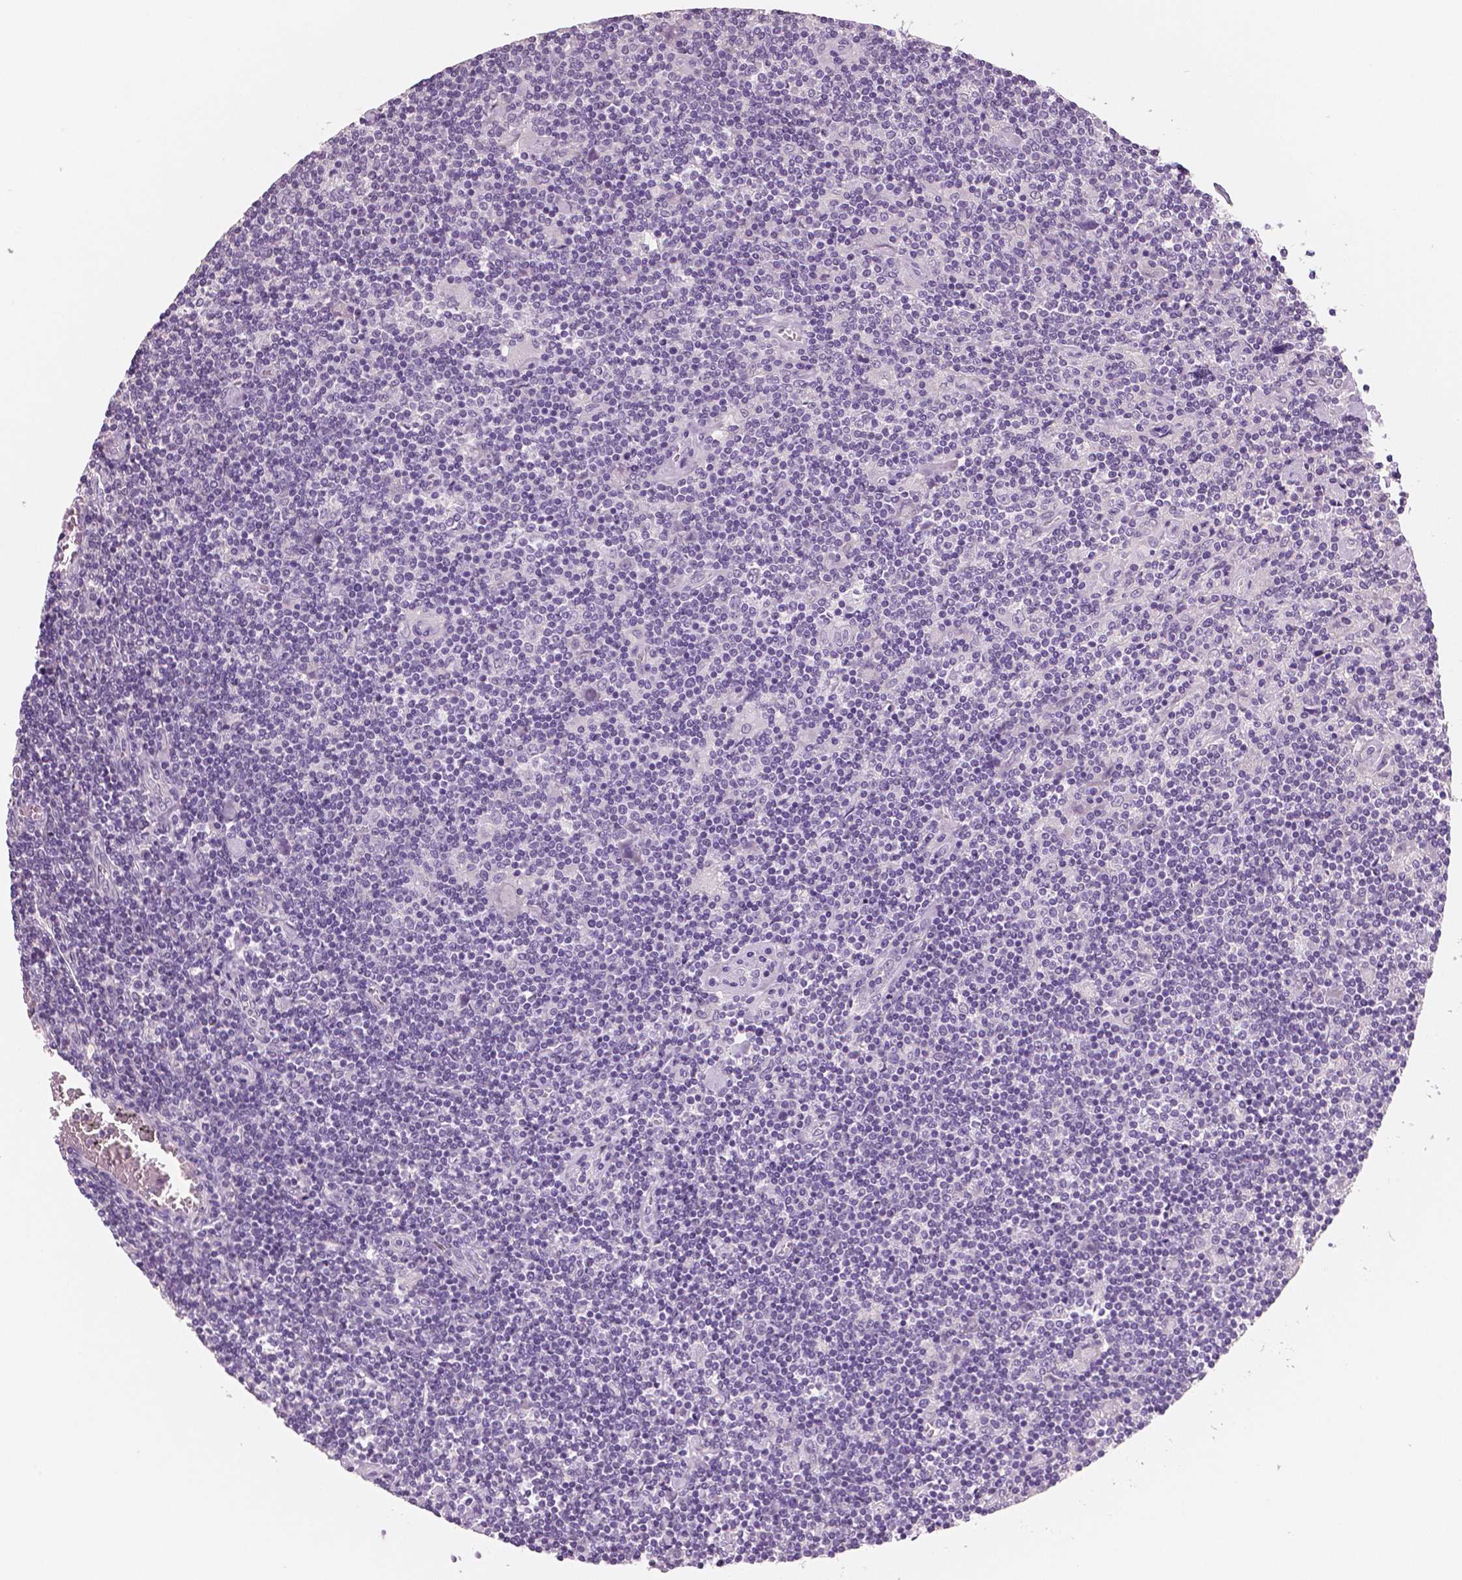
{"staining": {"intensity": "negative", "quantity": "none", "location": "none"}, "tissue": "lymphoma", "cell_type": "Tumor cells", "image_type": "cancer", "snomed": [{"axis": "morphology", "description": "Hodgkin's disease, NOS"}, {"axis": "topography", "description": "Lymph node"}], "caption": "Immunohistochemical staining of human lymphoma displays no significant expression in tumor cells.", "gene": "NECAB2", "patient": {"sex": "male", "age": 40}}